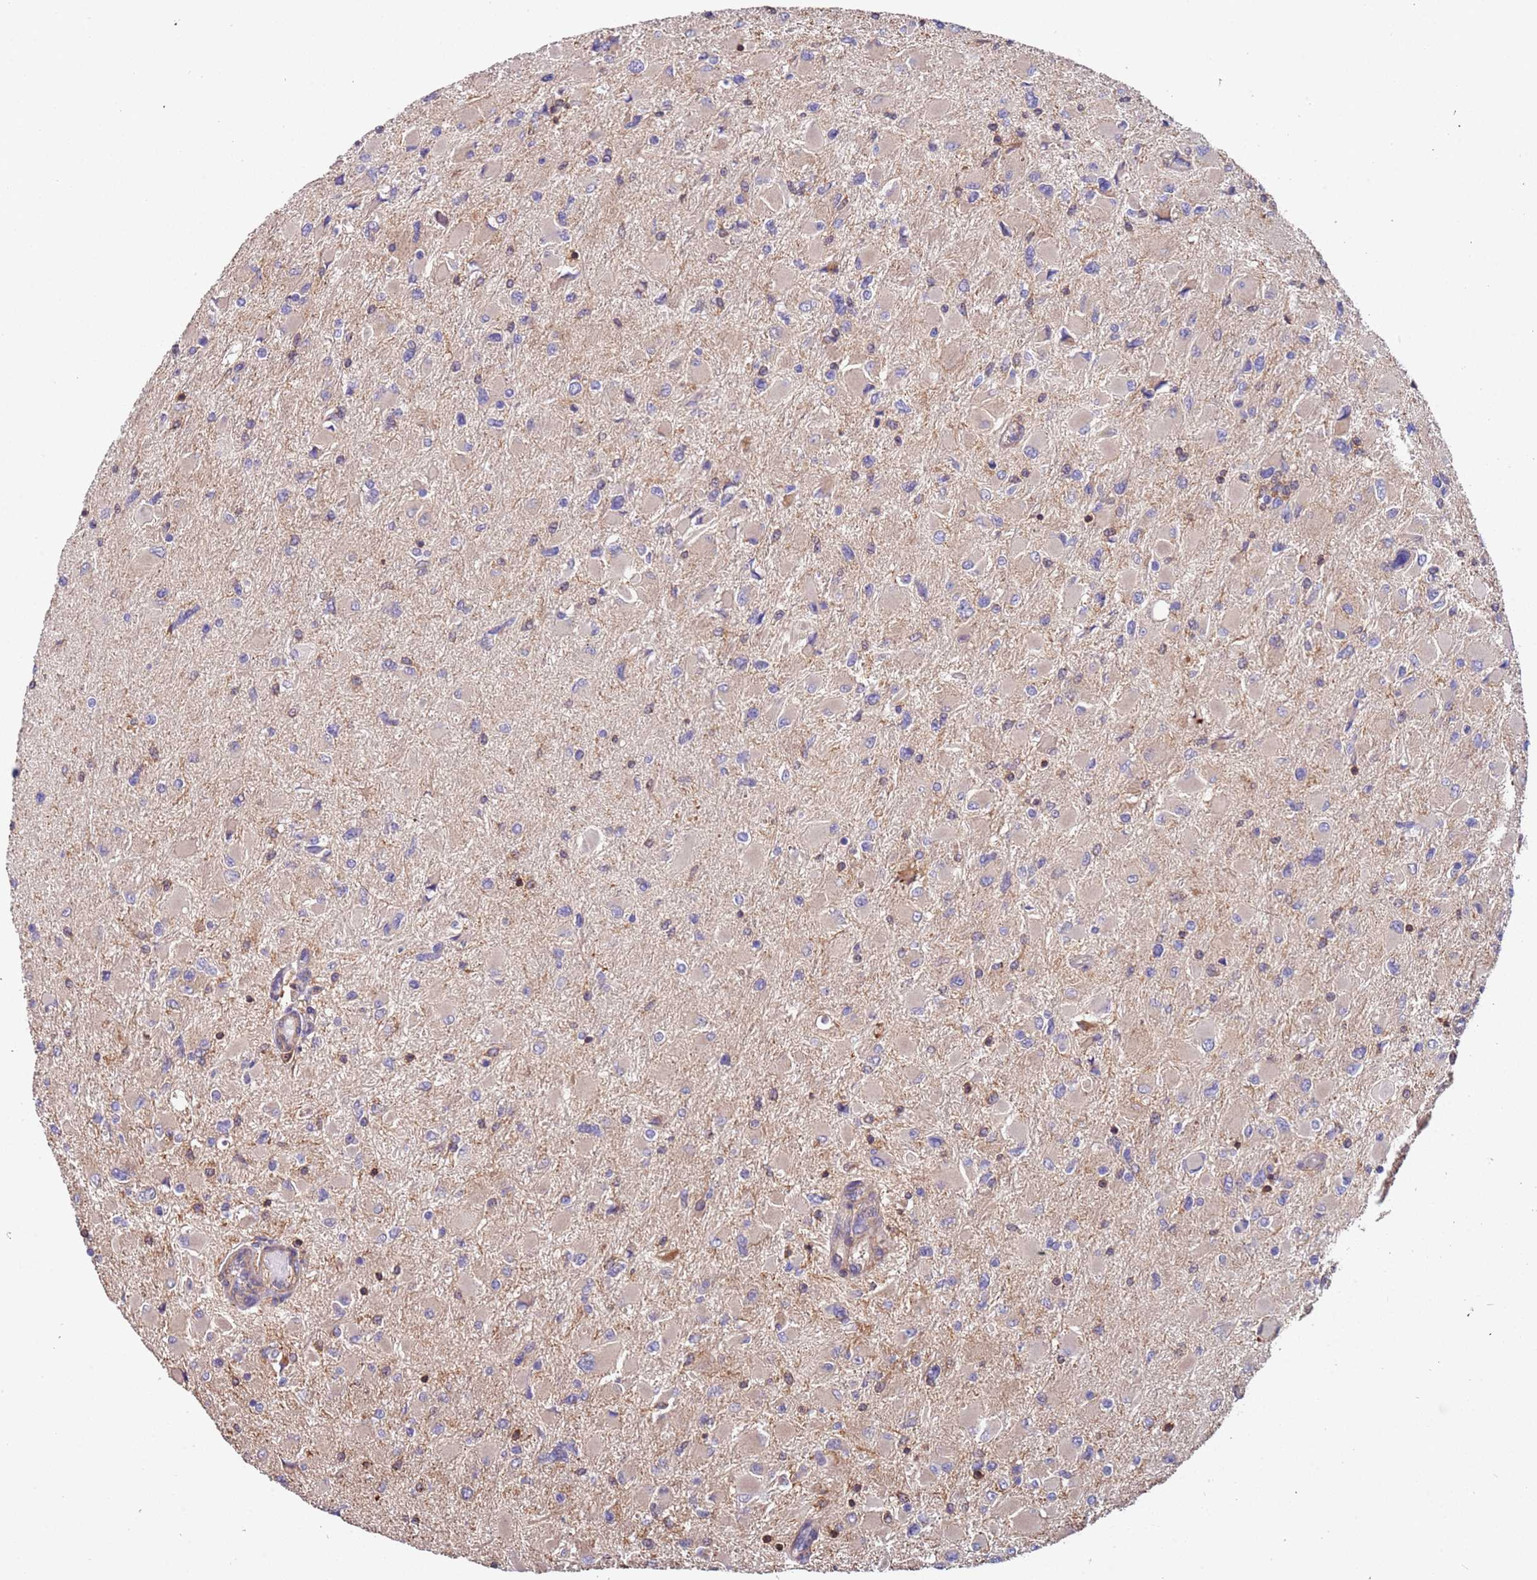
{"staining": {"intensity": "negative", "quantity": "none", "location": "none"}, "tissue": "glioma", "cell_type": "Tumor cells", "image_type": "cancer", "snomed": [{"axis": "morphology", "description": "Glioma, malignant, High grade"}, {"axis": "topography", "description": "Cerebral cortex"}], "caption": "Immunohistochemical staining of glioma demonstrates no significant staining in tumor cells.", "gene": "SYT4", "patient": {"sex": "female", "age": 36}}